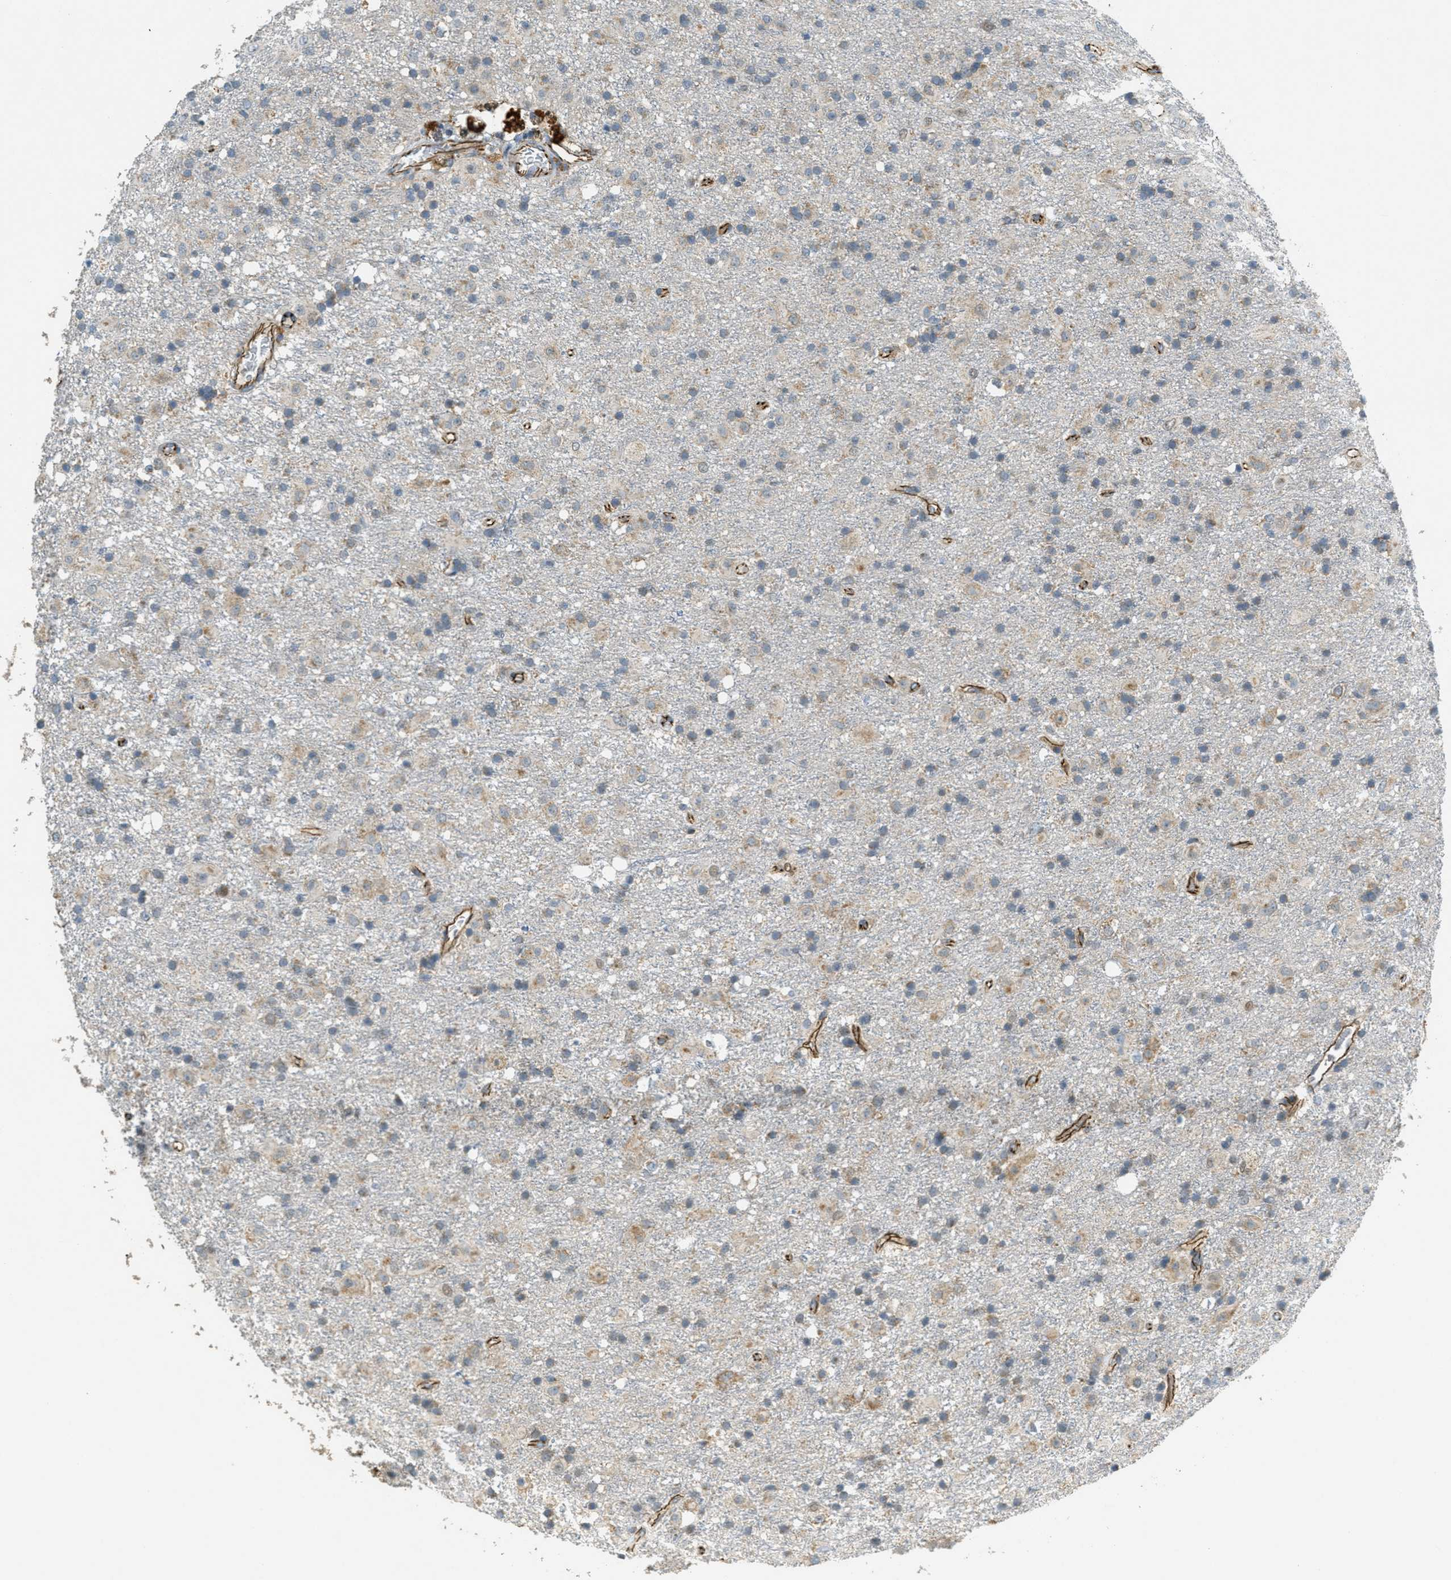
{"staining": {"intensity": "weak", "quantity": "25%-75%", "location": "cytoplasmic/membranous"}, "tissue": "glioma", "cell_type": "Tumor cells", "image_type": "cancer", "snomed": [{"axis": "morphology", "description": "Glioma, malignant, Low grade"}, {"axis": "topography", "description": "Brain"}], "caption": "Immunohistochemistry (DAB (3,3'-diaminobenzidine)) staining of malignant glioma (low-grade) demonstrates weak cytoplasmic/membranous protein staining in about 25%-75% of tumor cells.", "gene": "JCAD", "patient": {"sex": "male", "age": 65}}